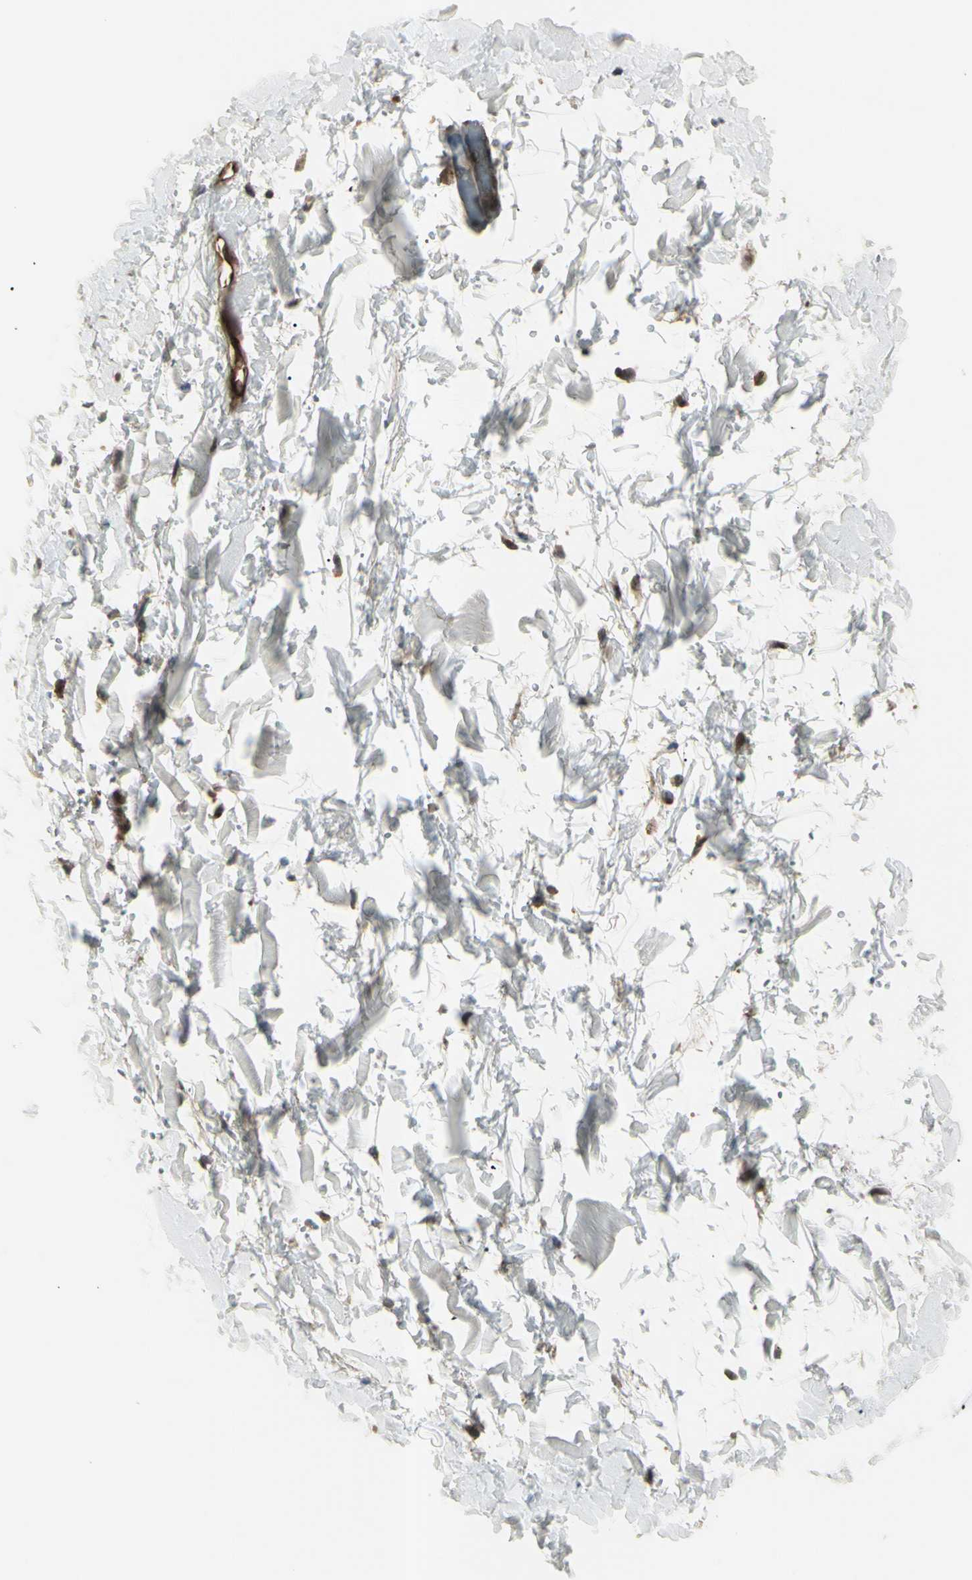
{"staining": {"intensity": "weak", "quantity": "25%-75%", "location": "cytoplasmic/membranous"}, "tissue": "adipose tissue", "cell_type": "Adipocytes", "image_type": "normal", "snomed": [{"axis": "morphology", "description": "Normal tissue, NOS"}, {"axis": "topography", "description": "Soft tissue"}], "caption": "Immunohistochemical staining of unremarkable human adipose tissue demonstrates 25%-75% levels of weak cytoplasmic/membranous protein expression in about 25%-75% of adipocytes. (DAB IHC, brown staining for protein, blue staining for nuclei).", "gene": "FXYD5", "patient": {"sex": "male", "age": 72}}